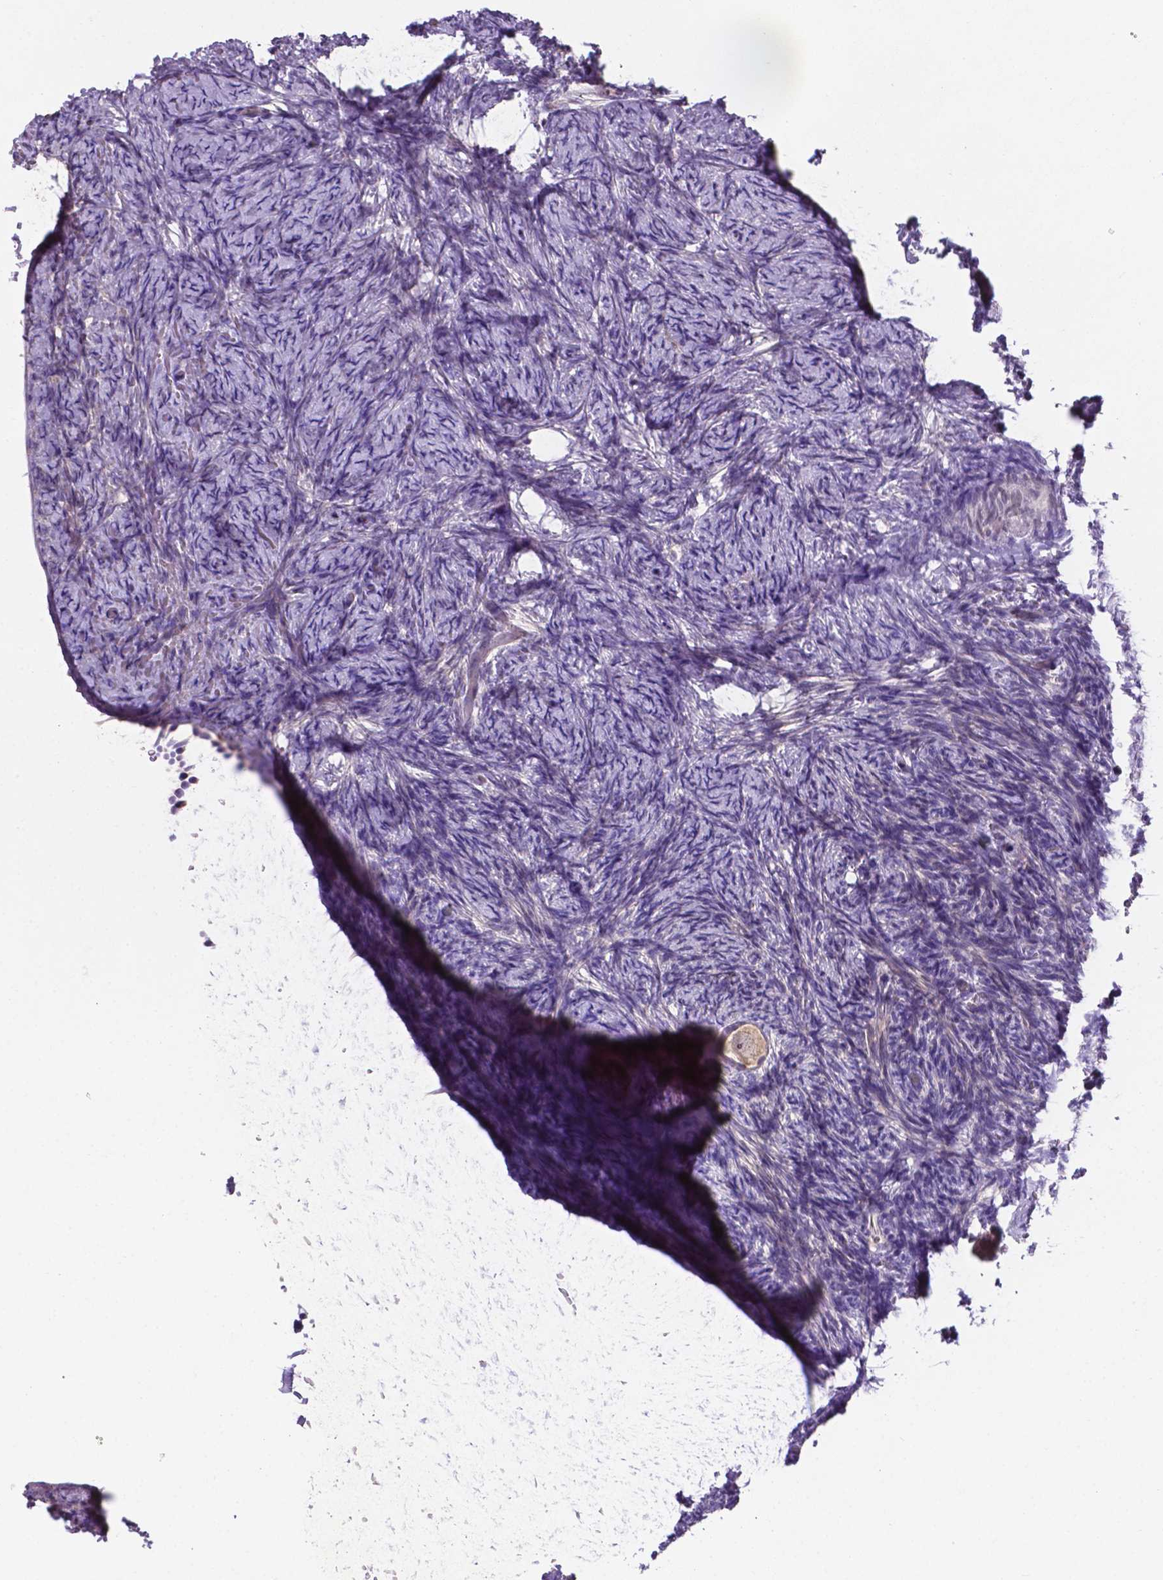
{"staining": {"intensity": "weak", "quantity": ">75%", "location": "cytoplasmic/membranous"}, "tissue": "ovary", "cell_type": "Follicle cells", "image_type": "normal", "snomed": [{"axis": "morphology", "description": "Normal tissue, NOS"}, {"axis": "topography", "description": "Ovary"}], "caption": "A high-resolution histopathology image shows immunohistochemistry staining of unremarkable ovary, which reveals weak cytoplasmic/membranous expression in approximately >75% of follicle cells. The protein is shown in brown color, while the nuclei are stained blue.", "gene": "TM4SF20", "patient": {"sex": "female", "age": 34}}